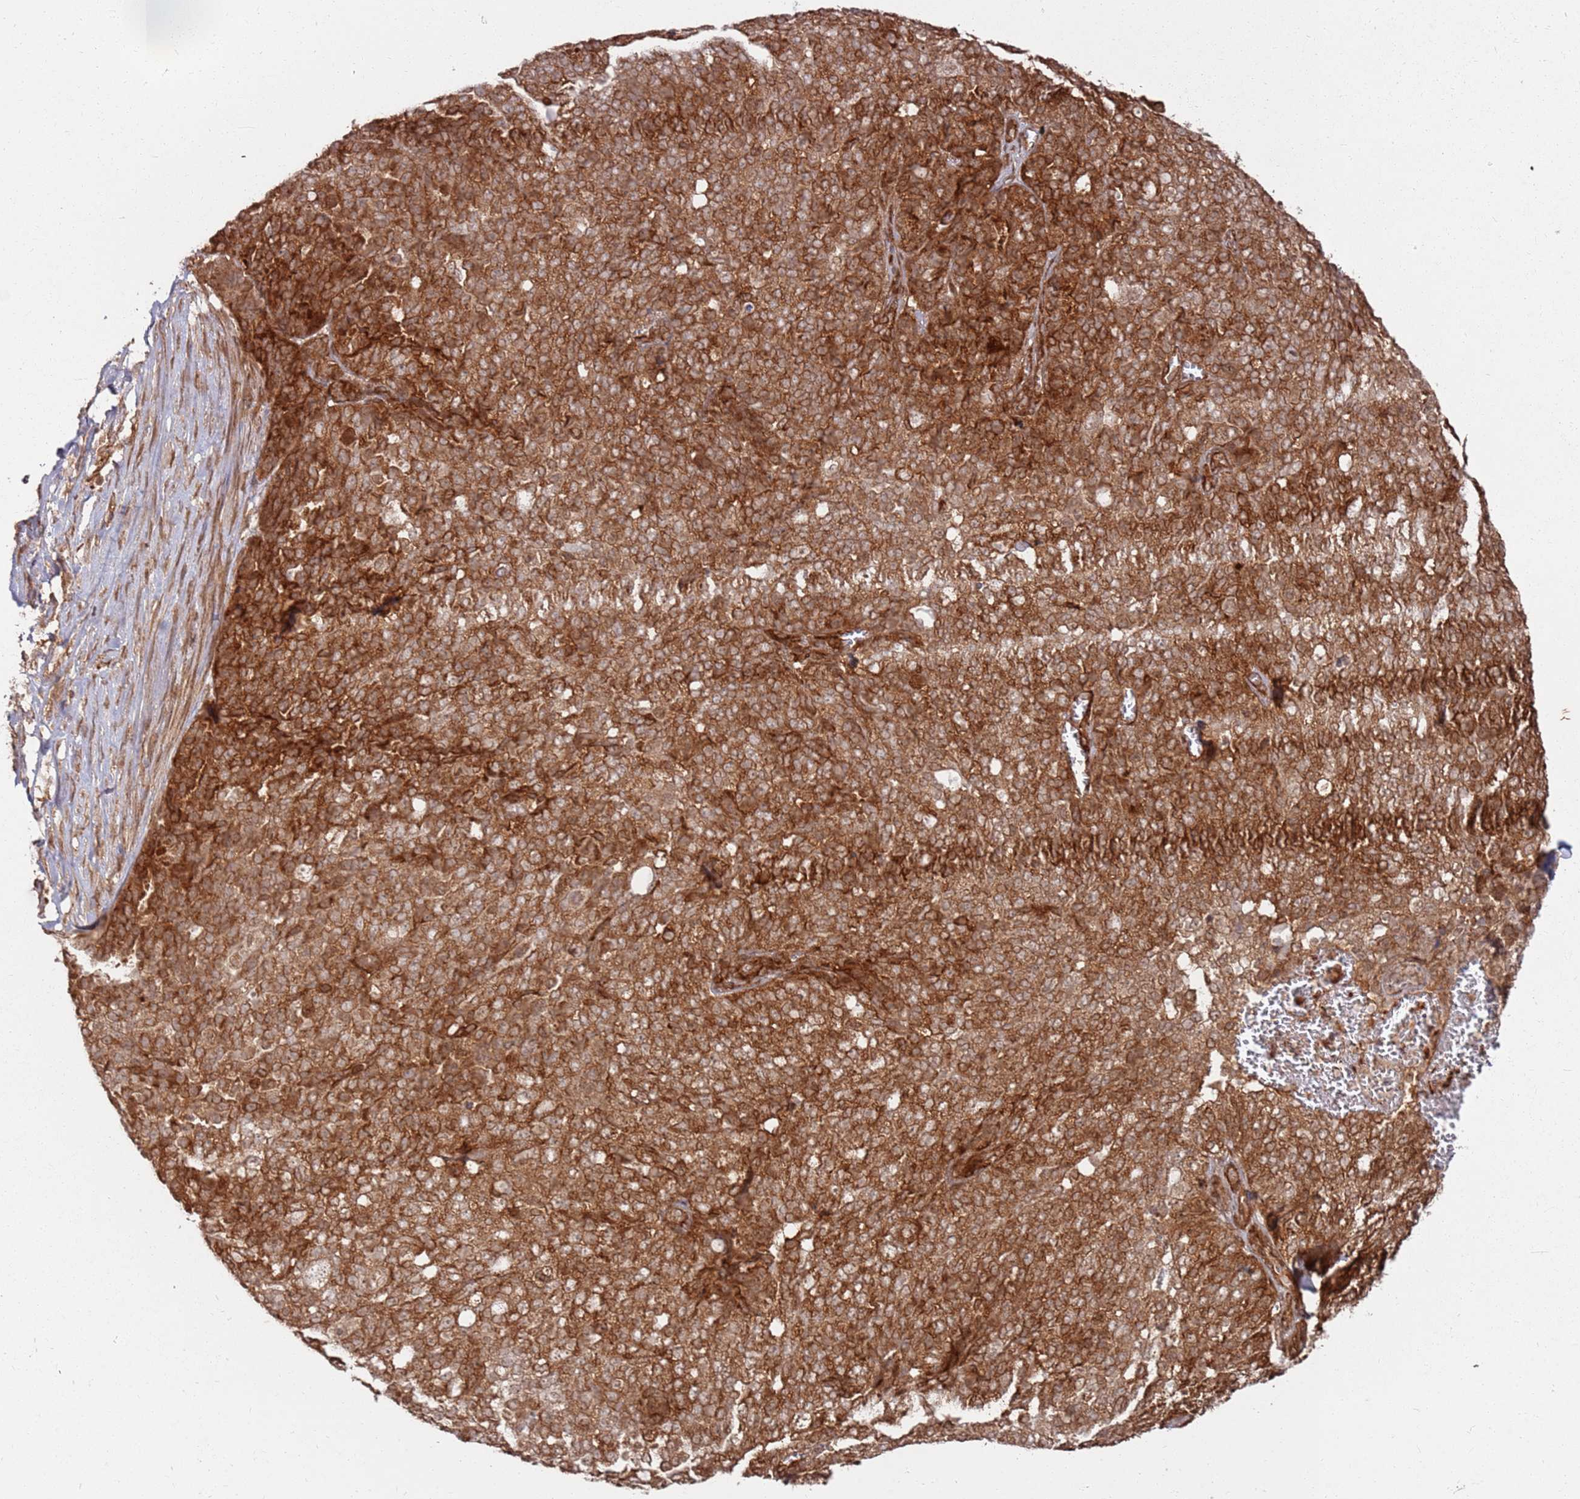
{"staining": {"intensity": "strong", "quantity": ">75%", "location": "cytoplasmic/membranous"}, "tissue": "ovarian cancer", "cell_type": "Tumor cells", "image_type": "cancer", "snomed": [{"axis": "morphology", "description": "Cystadenocarcinoma, serous, NOS"}, {"axis": "topography", "description": "Soft tissue"}, {"axis": "topography", "description": "Ovary"}], "caption": "This is an image of immunohistochemistry (IHC) staining of ovarian serous cystadenocarcinoma, which shows strong positivity in the cytoplasmic/membranous of tumor cells.", "gene": "PIH1D1", "patient": {"sex": "female", "age": 57}}